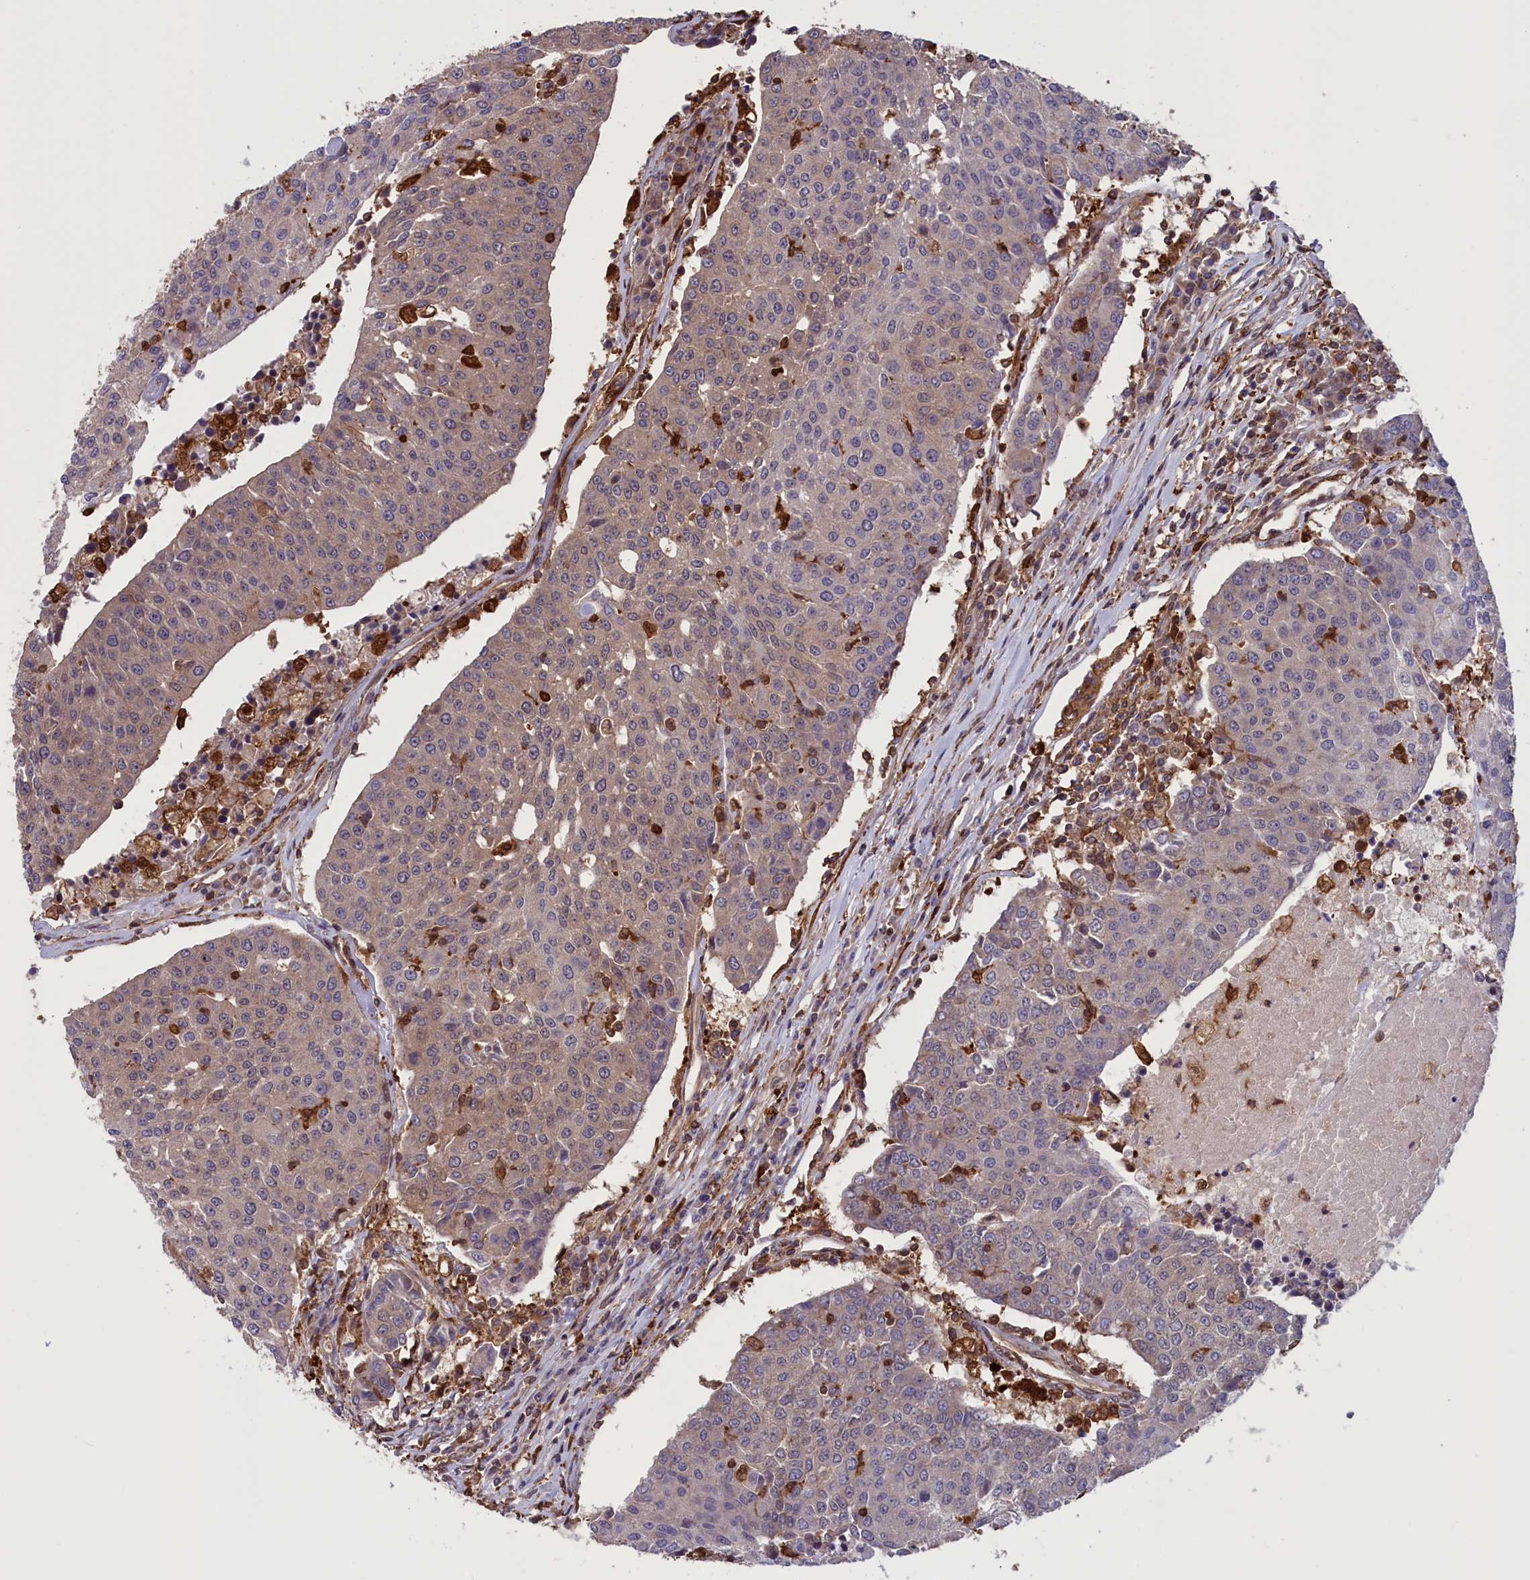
{"staining": {"intensity": "weak", "quantity": ">75%", "location": "cytoplasmic/membranous"}, "tissue": "urothelial cancer", "cell_type": "Tumor cells", "image_type": "cancer", "snomed": [{"axis": "morphology", "description": "Urothelial carcinoma, High grade"}, {"axis": "topography", "description": "Urinary bladder"}], "caption": "High-magnification brightfield microscopy of urothelial cancer stained with DAB (3,3'-diaminobenzidine) (brown) and counterstained with hematoxylin (blue). tumor cells exhibit weak cytoplasmic/membranous expression is appreciated in about>75% of cells.", "gene": "ARHGAP18", "patient": {"sex": "female", "age": 85}}